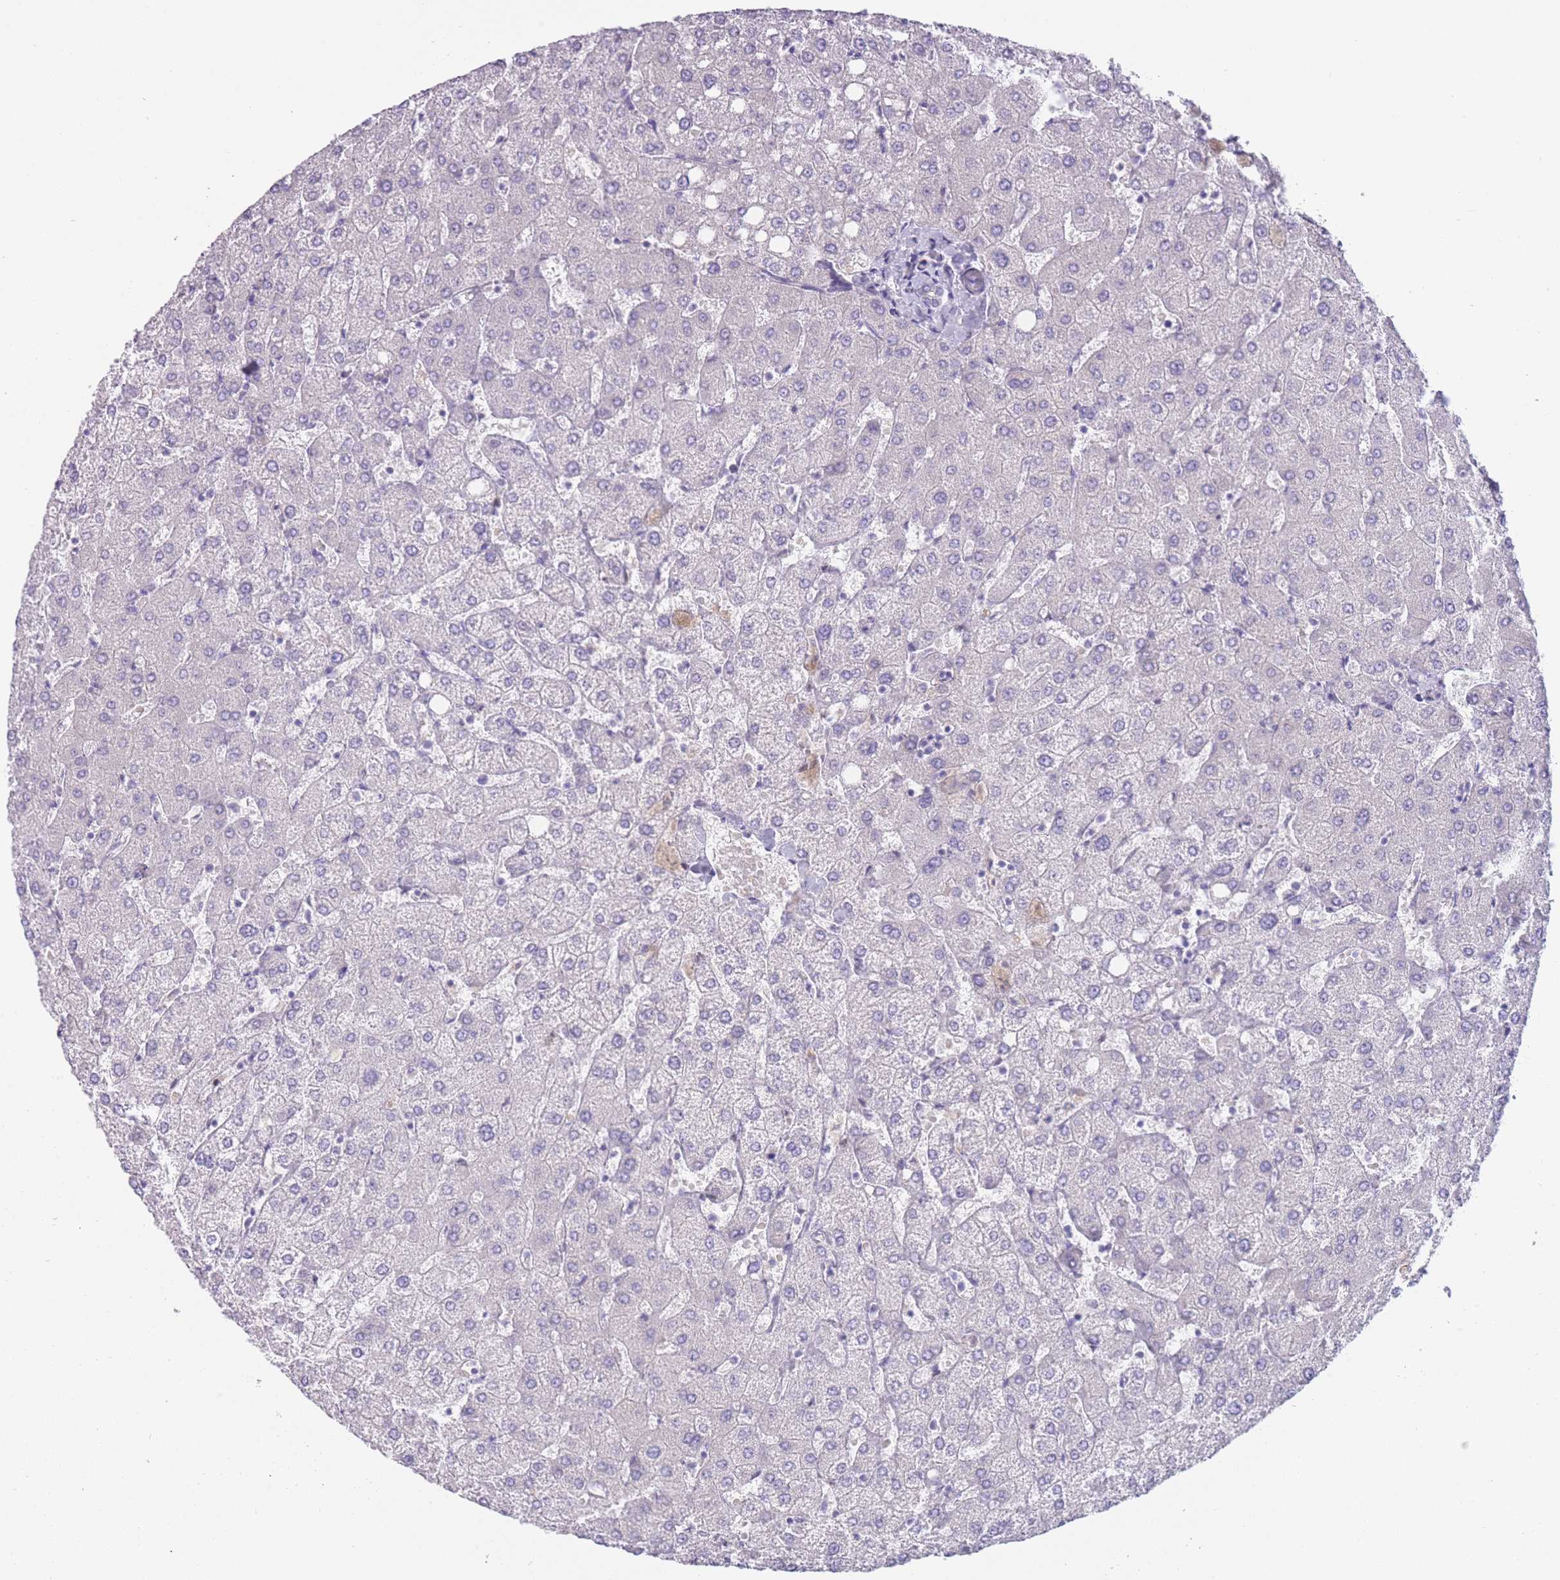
{"staining": {"intensity": "negative", "quantity": "none", "location": "none"}, "tissue": "liver", "cell_type": "Cholangiocytes", "image_type": "normal", "snomed": [{"axis": "morphology", "description": "Normal tissue, NOS"}, {"axis": "topography", "description": "Liver"}], "caption": "High magnification brightfield microscopy of unremarkable liver stained with DAB (3,3'-diaminobenzidine) (brown) and counterstained with hematoxylin (blue): cholangiocytes show no significant positivity.", "gene": "IMPG1", "patient": {"sex": "female", "age": 54}}